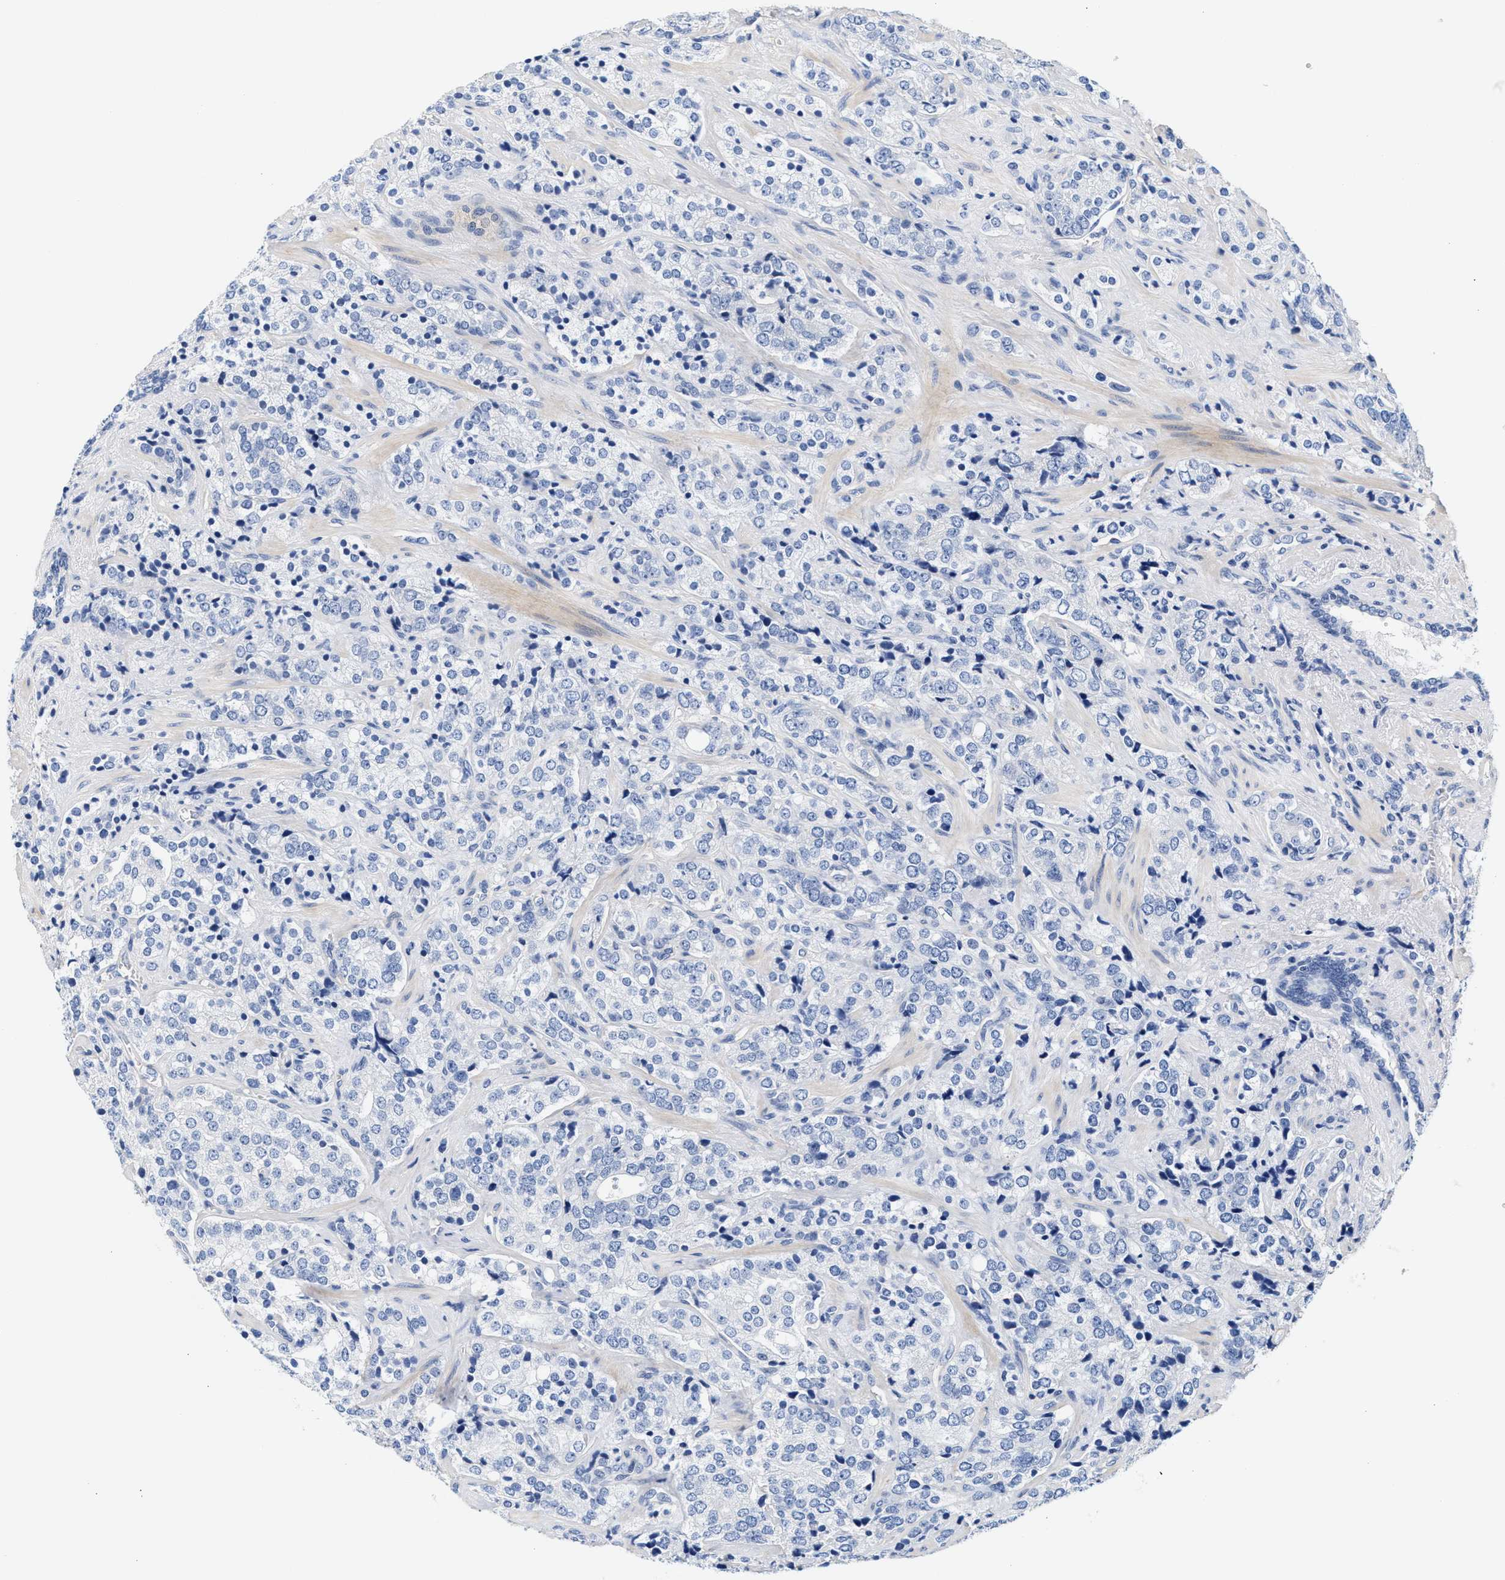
{"staining": {"intensity": "negative", "quantity": "none", "location": "none"}, "tissue": "prostate cancer", "cell_type": "Tumor cells", "image_type": "cancer", "snomed": [{"axis": "morphology", "description": "Adenocarcinoma, High grade"}, {"axis": "topography", "description": "Prostate"}], "caption": "This is an immunohistochemistry photomicrograph of human prostate high-grade adenocarcinoma. There is no expression in tumor cells.", "gene": "ACTL7B", "patient": {"sex": "male", "age": 71}}